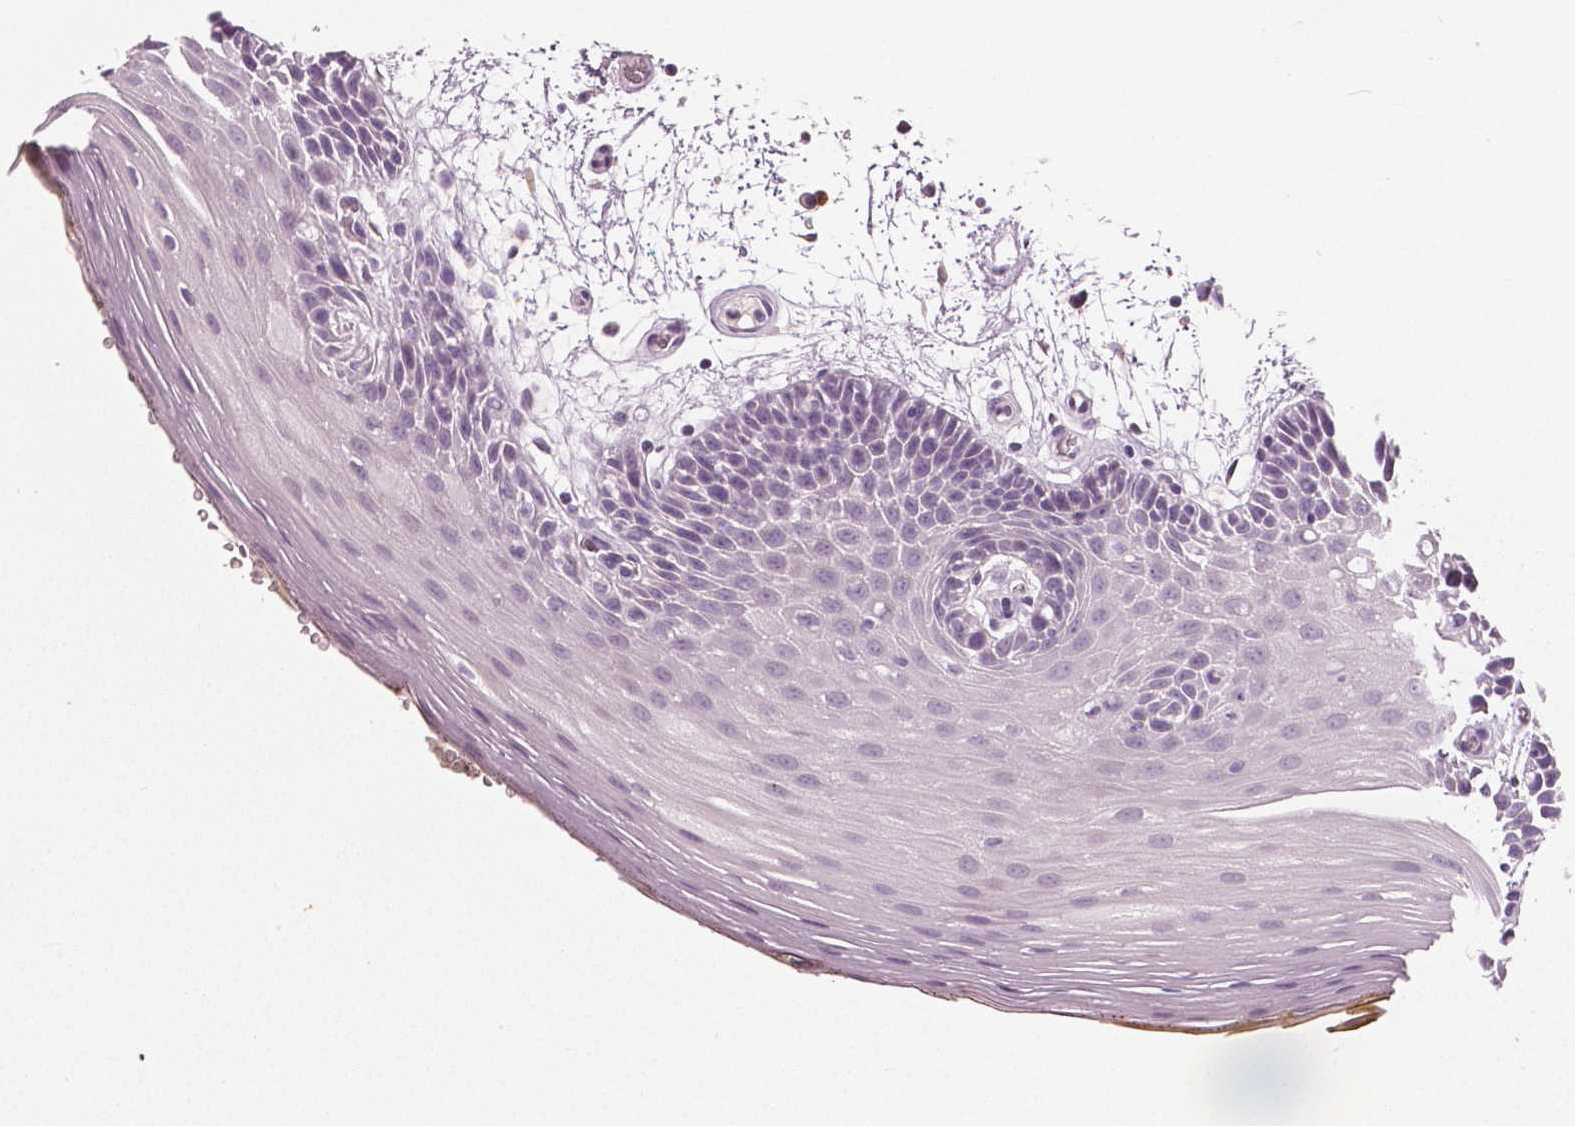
{"staining": {"intensity": "negative", "quantity": "none", "location": "none"}, "tissue": "oral mucosa", "cell_type": "Squamous epithelial cells", "image_type": "normal", "snomed": [{"axis": "morphology", "description": "Normal tissue, NOS"}, {"axis": "morphology", "description": "Squamous cell carcinoma, NOS"}, {"axis": "topography", "description": "Oral tissue"}, {"axis": "topography", "description": "Head-Neck"}], "caption": "DAB immunohistochemical staining of normal oral mucosa exhibits no significant positivity in squamous epithelial cells.", "gene": "TKFC", "patient": {"sex": "male", "age": 52}}